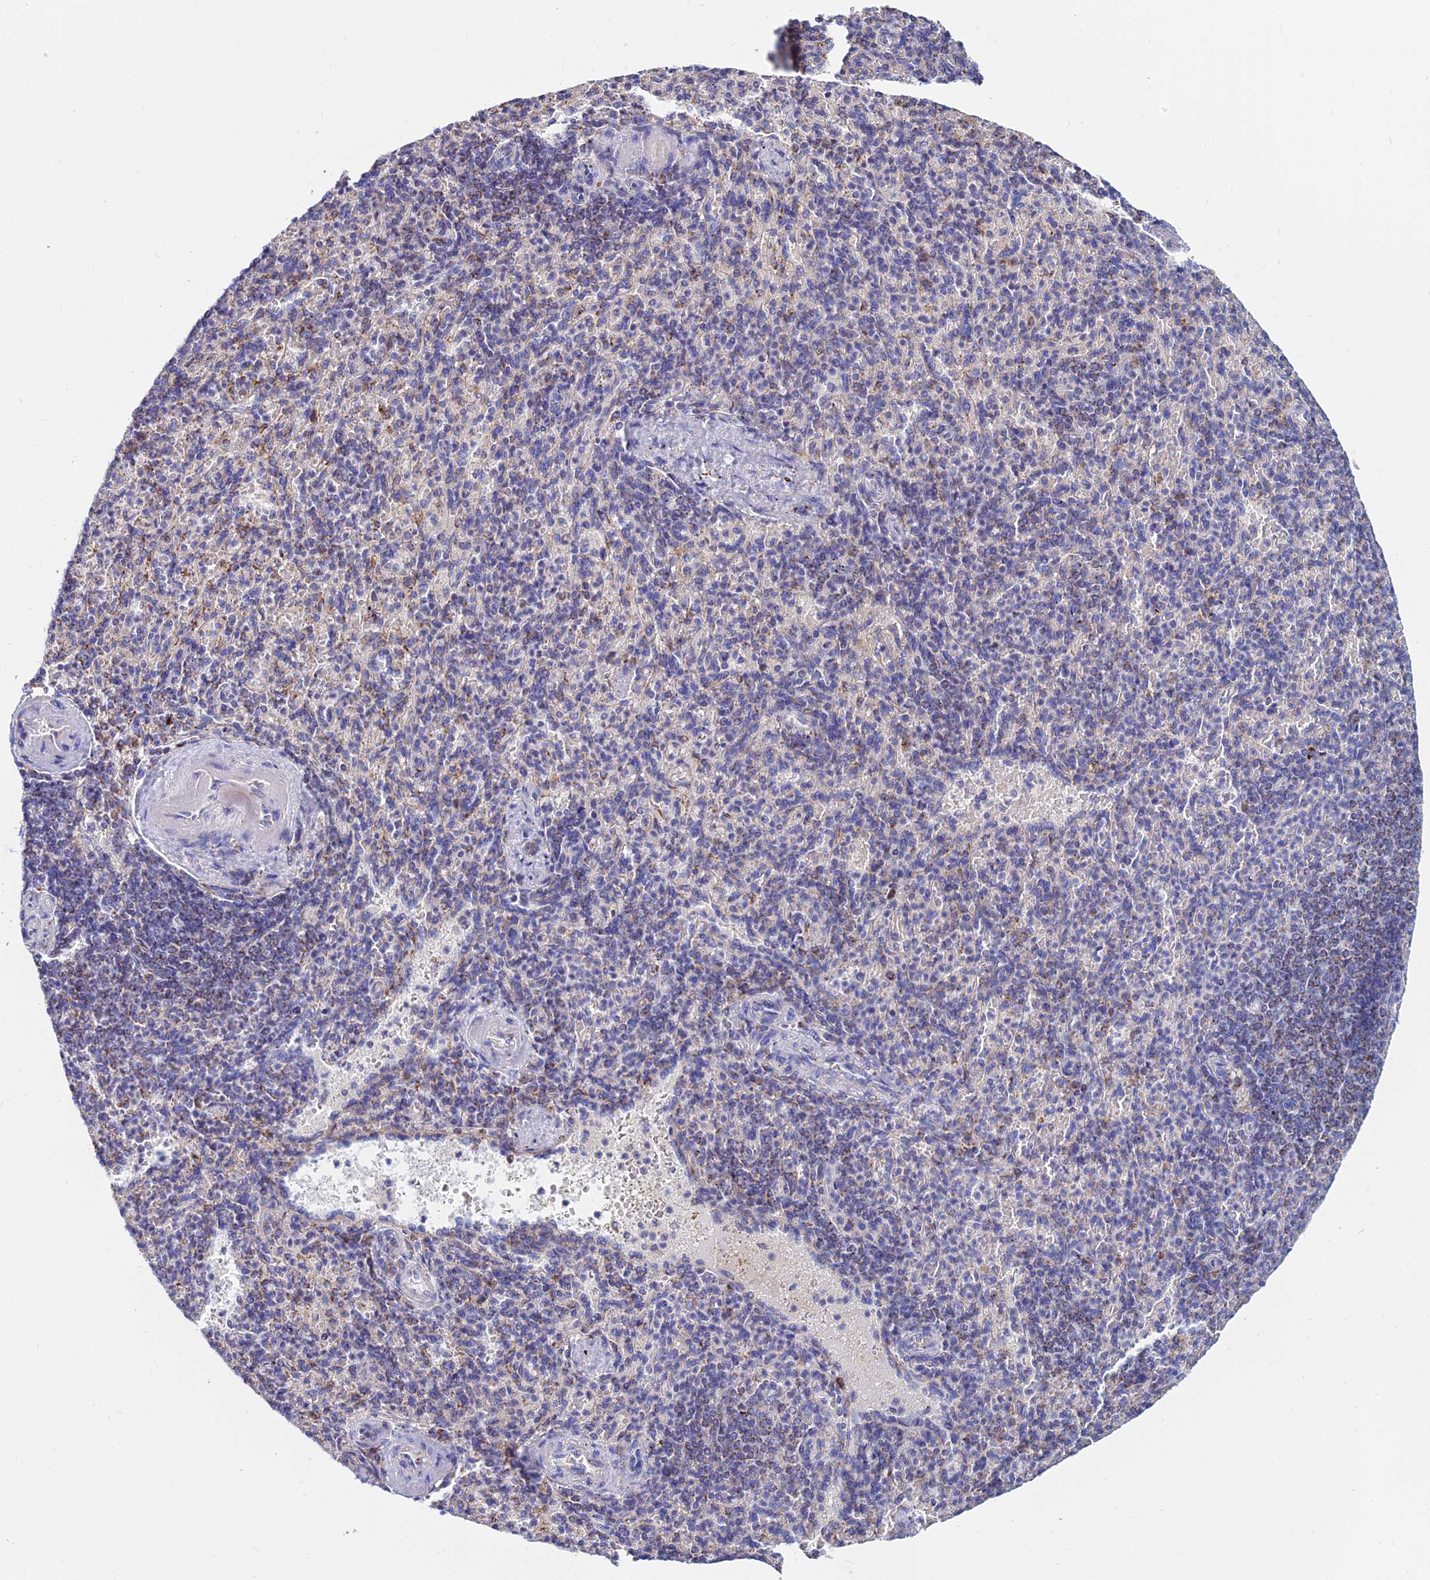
{"staining": {"intensity": "negative", "quantity": "none", "location": "none"}, "tissue": "spleen", "cell_type": "Cells in red pulp", "image_type": "normal", "snomed": [{"axis": "morphology", "description": "Normal tissue, NOS"}, {"axis": "topography", "description": "Spleen"}], "caption": "Cells in red pulp show no significant staining in normal spleen.", "gene": "MGST1", "patient": {"sex": "female", "age": 74}}